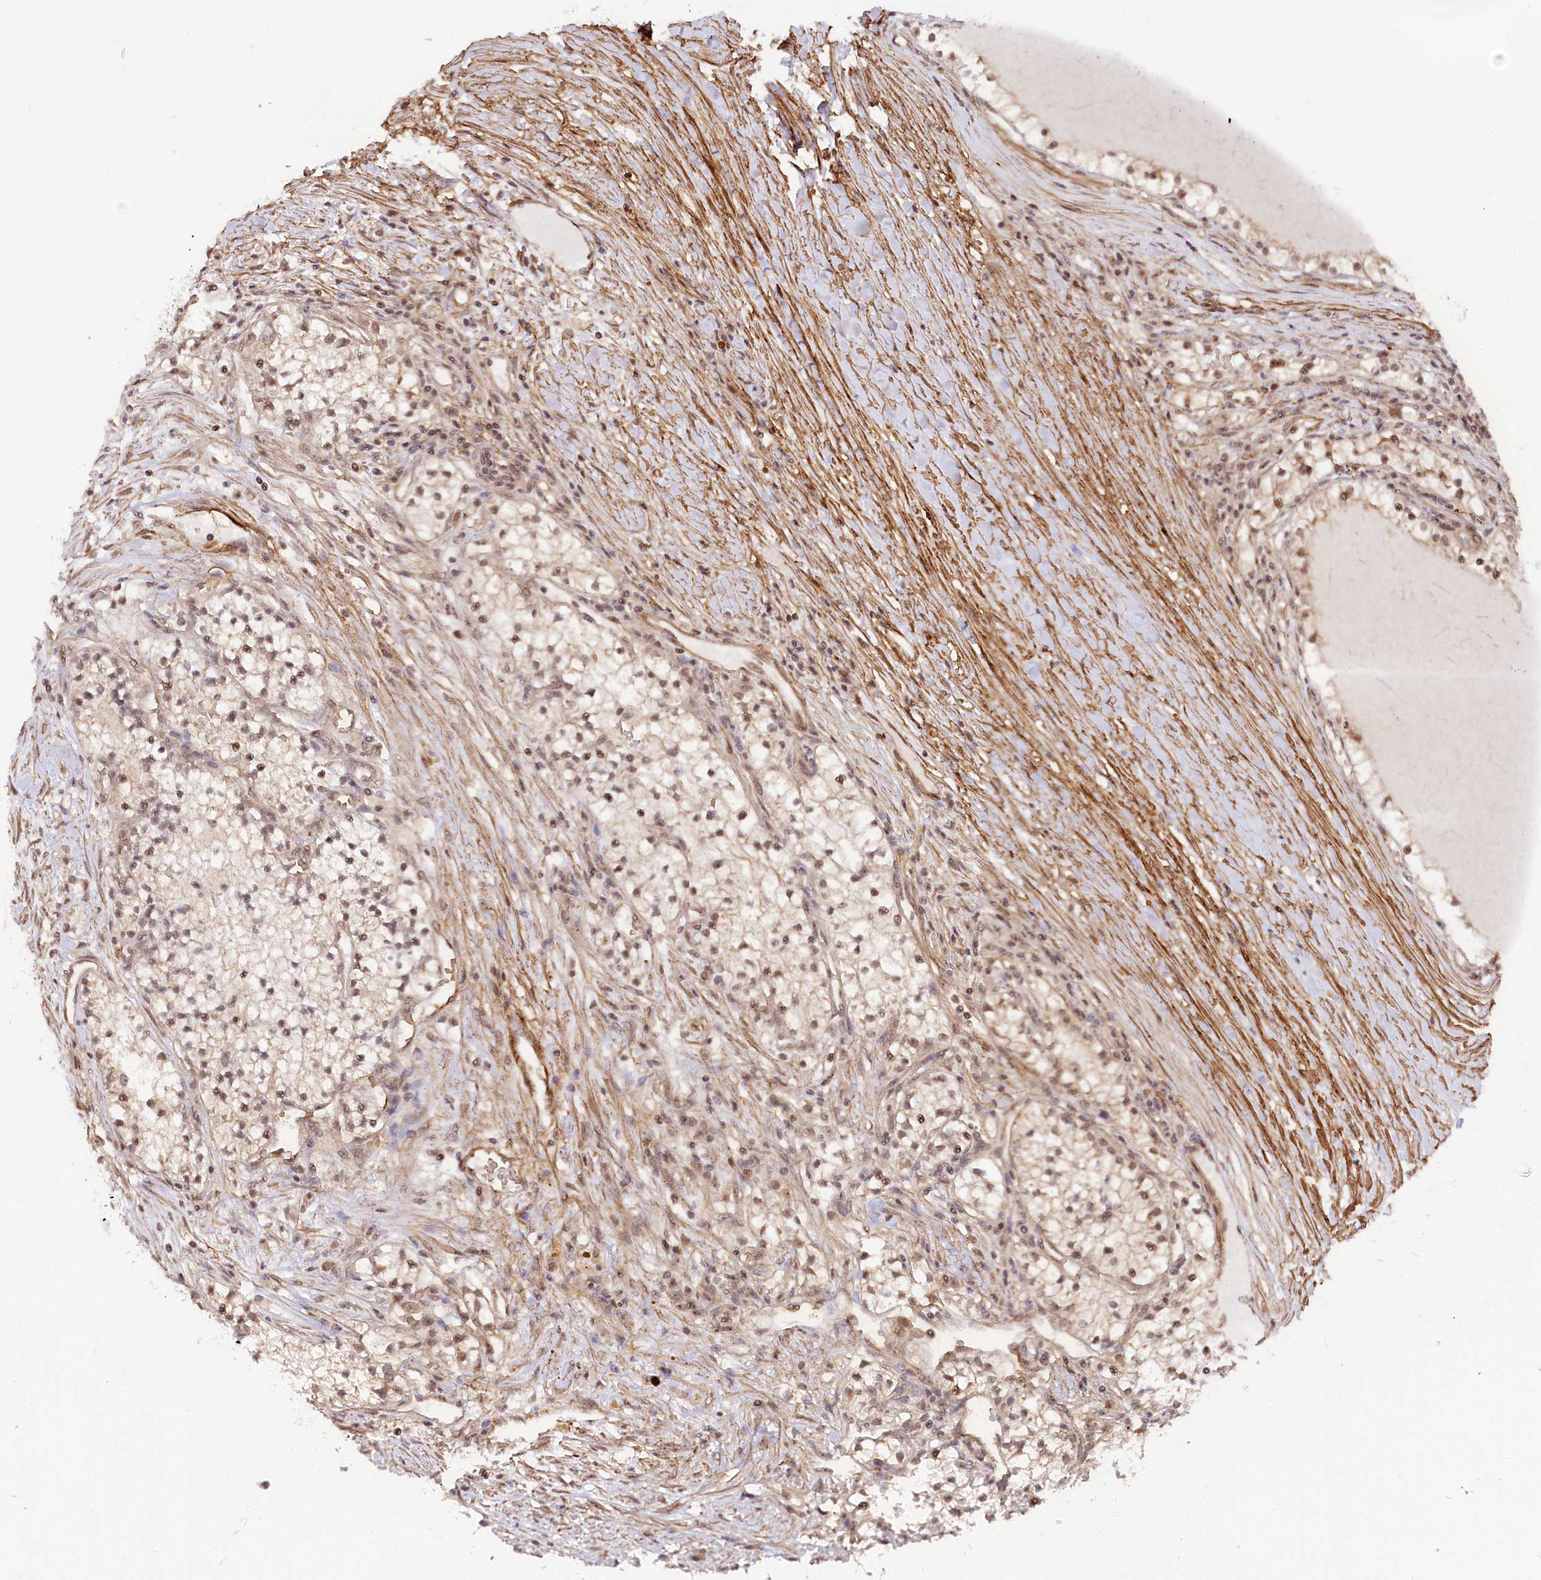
{"staining": {"intensity": "weak", "quantity": "25%-75%", "location": "nuclear"}, "tissue": "renal cancer", "cell_type": "Tumor cells", "image_type": "cancer", "snomed": [{"axis": "morphology", "description": "Normal tissue, NOS"}, {"axis": "morphology", "description": "Adenocarcinoma, NOS"}, {"axis": "topography", "description": "Kidney"}], "caption": "High-power microscopy captured an immunohistochemistry histopathology image of adenocarcinoma (renal), revealing weak nuclear positivity in approximately 25%-75% of tumor cells. (brown staining indicates protein expression, while blue staining denotes nuclei).", "gene": "GNL3L", "patient": {"sex": "male", "age": 68}}